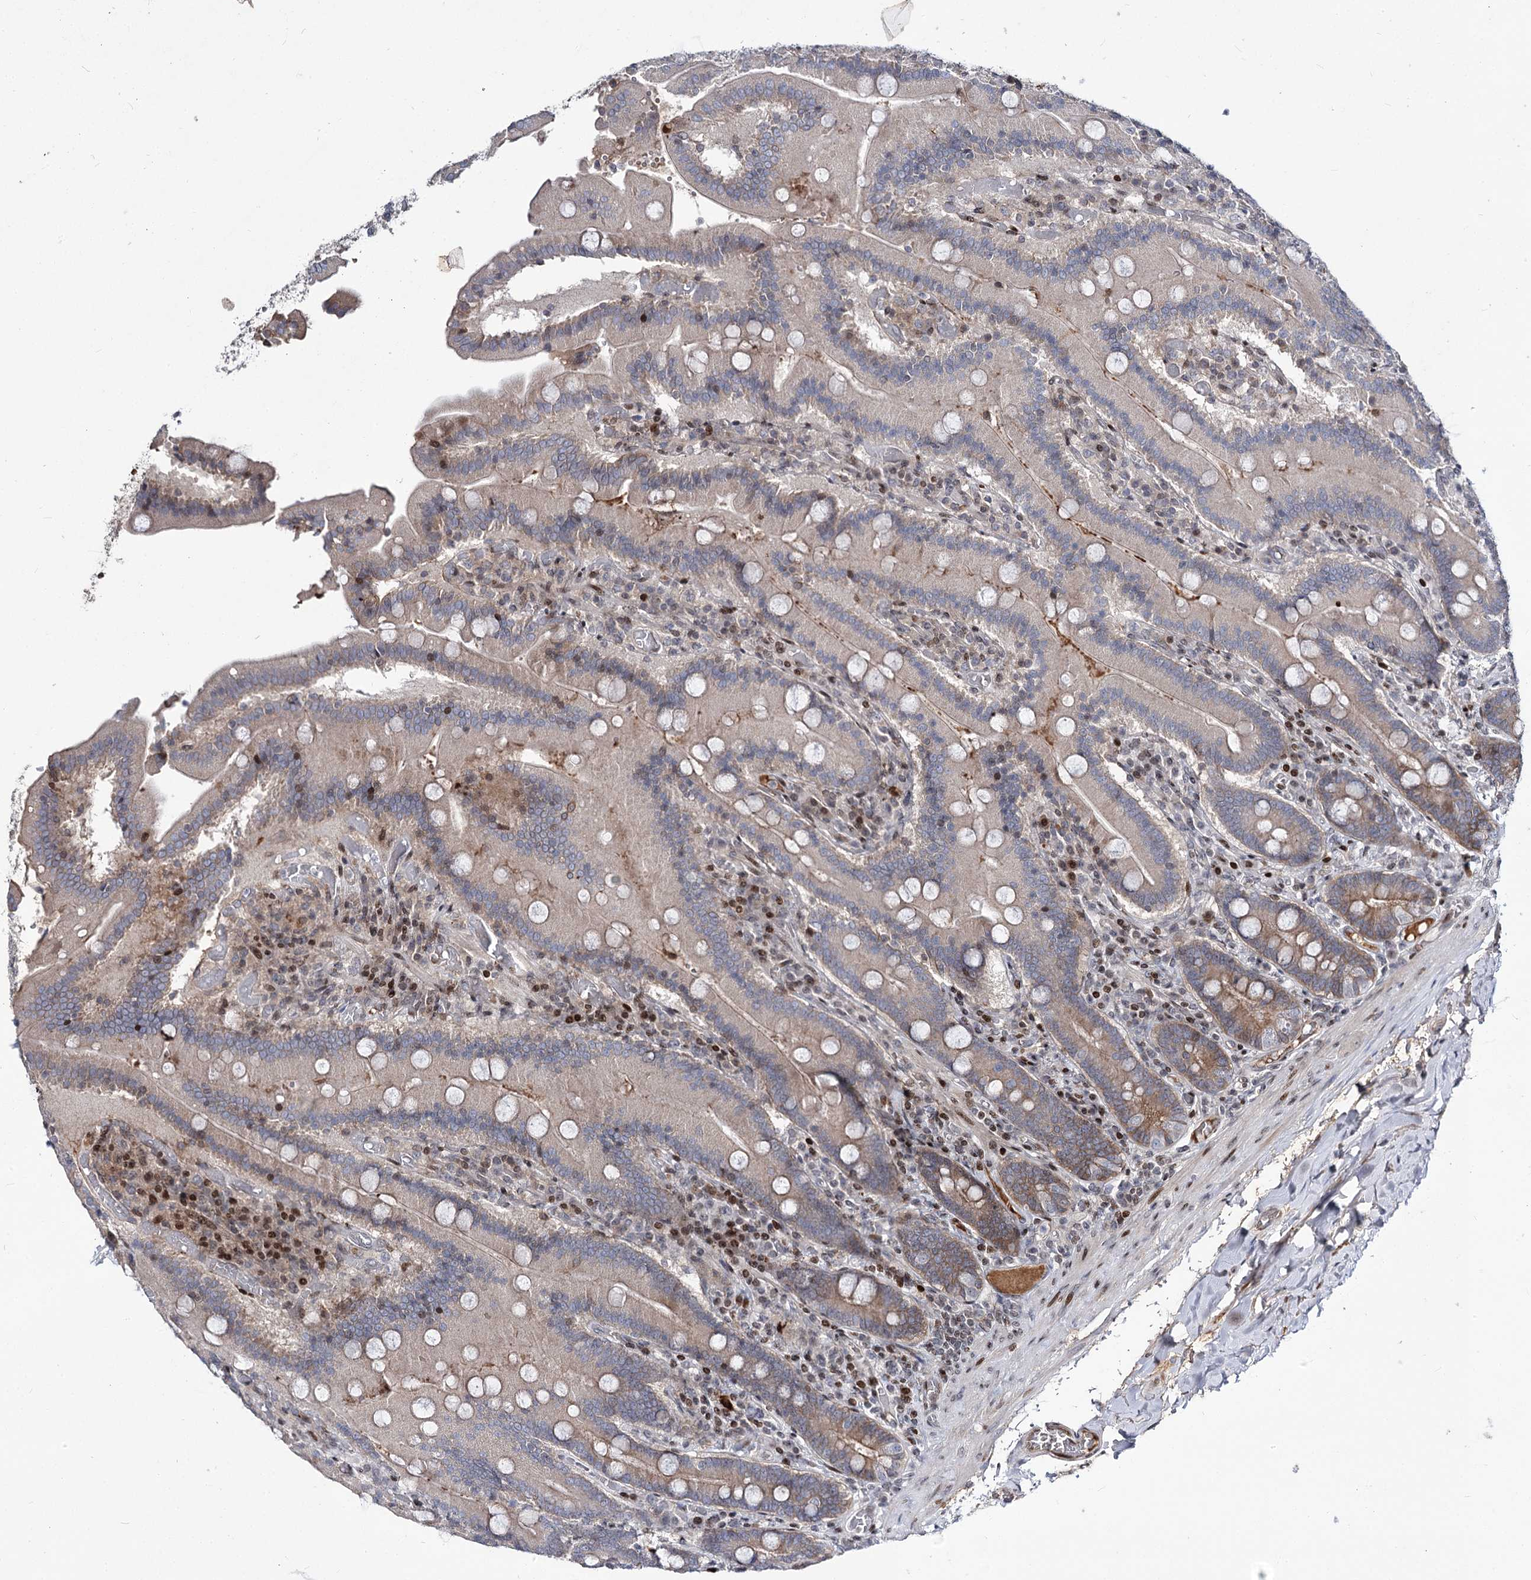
{"staining": {"intensity": "moderate", "quantity": "25%-75%", "location": "cytoplasmic/membranous,nuclear"}, "tissue": "duodenum", "cell_type": "Glandular cells", "image_type": "normal", "snomed": [{"axis": "morphology", "description": "Normal tissue, NOS"}, {"axis": "topography", "description": "Duodenum"}], "caption": "Immunohistochemical staining of normal duodenum exhibits 25%-75% levels of moderate cytoplasmic/membranous,nuclear protein staining in about 25%-75% of glandular cells. The protein of interest is shown in brown color, while the nuclei are stained blue.", "gene": "ITFG2", "patient": {"sex": "female", "age": 62}}